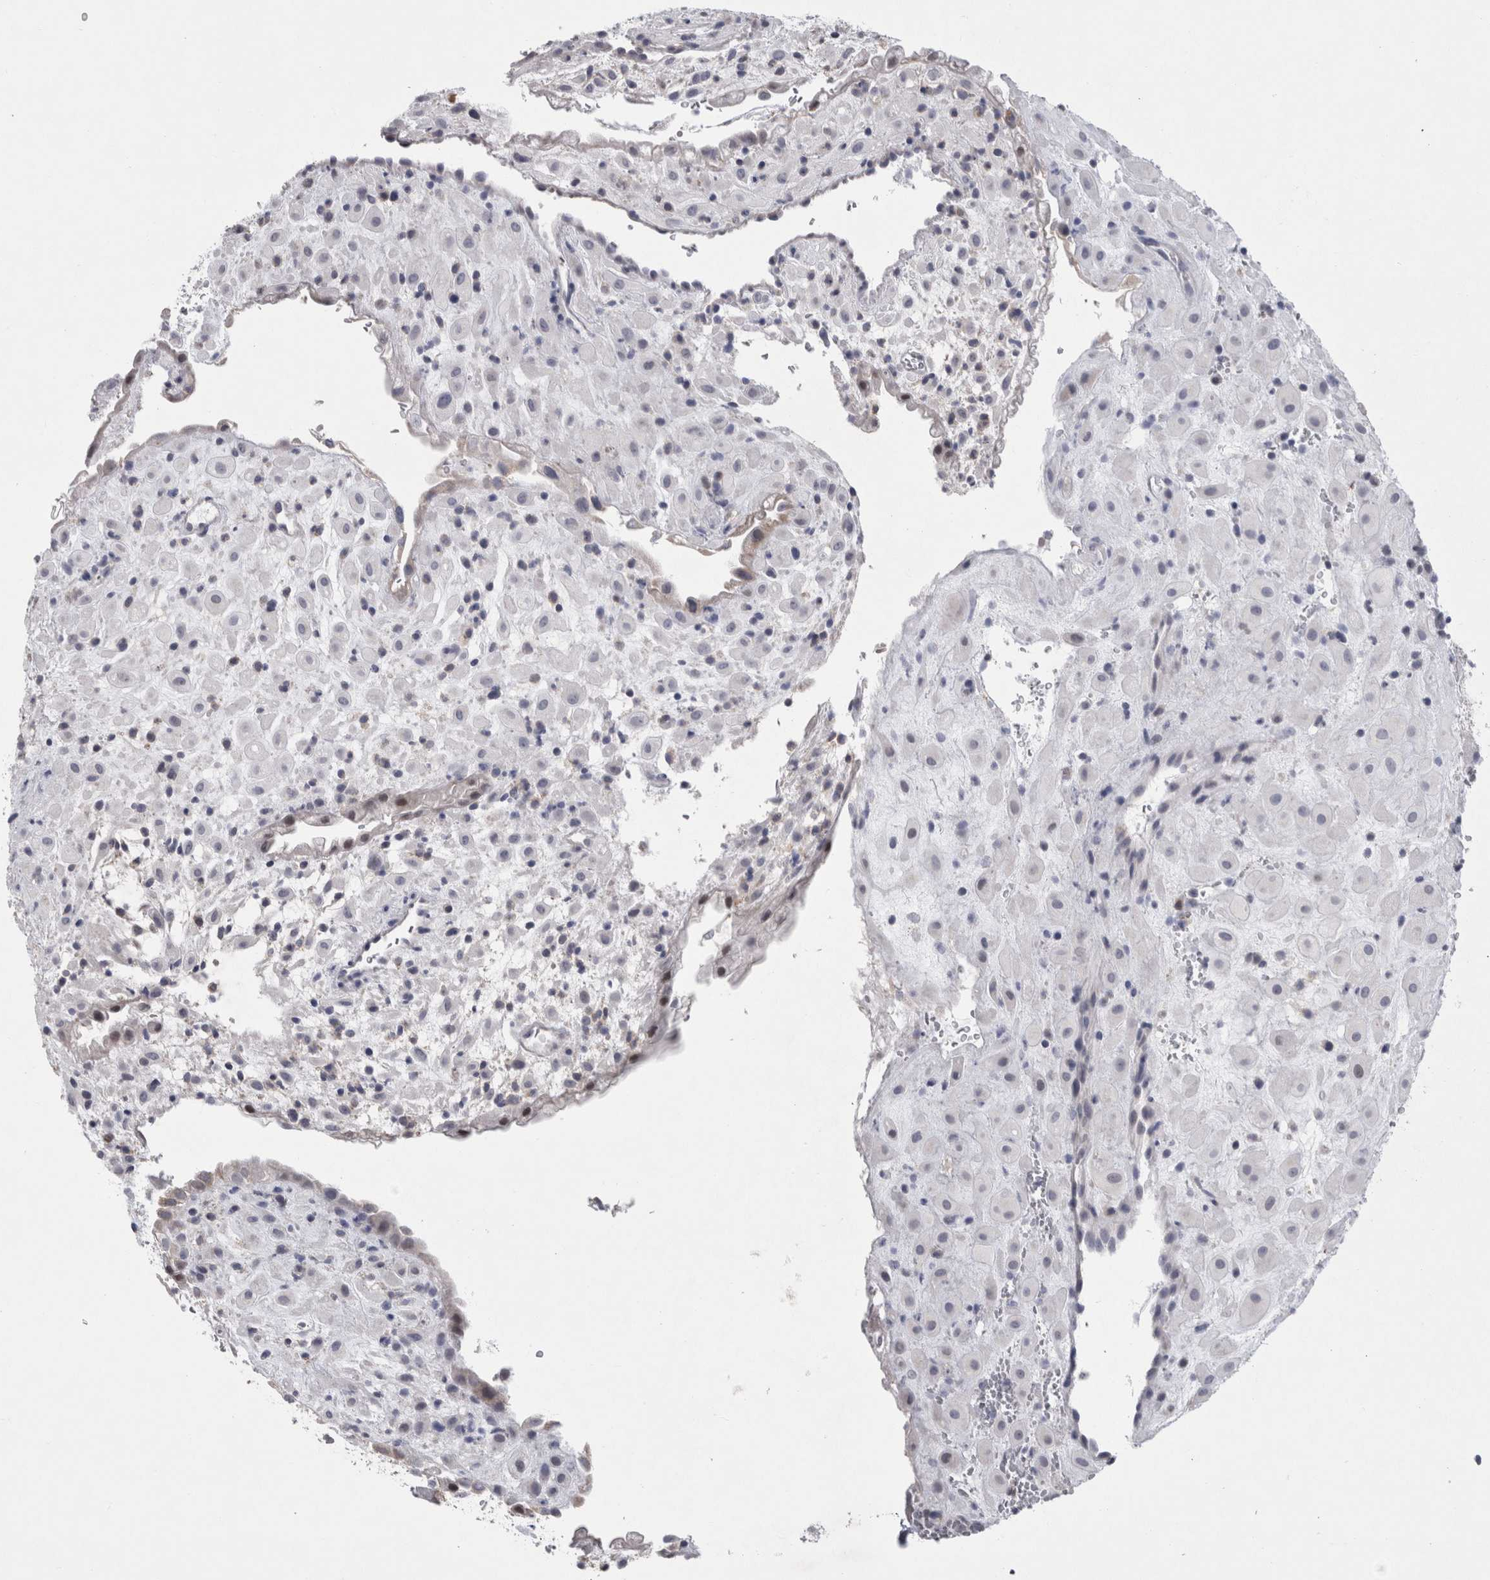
{"staining": {"intensity": "negative", "quantity": "none", "location": "none"}, "tissue": "placenta", "cell_type": "Decidual cells", "image_type": "normal", "snomed": [{"axis": "morphology", "description": "Normal tissue, NOS"}, {"axis": "topography", "description": "Placenta"}], "caption": "IHC photomicrograph of unremarkable human placenta stained for a protein (brown), which shows no positivity in decidual cells. (Stains: DAB immunohistochemistry with hematoxylin counter stain, Microscopy: brightfield microscopy at high magnification).", "gene": "AGMAT", "patient": {"sex": "female", "age": 35}}